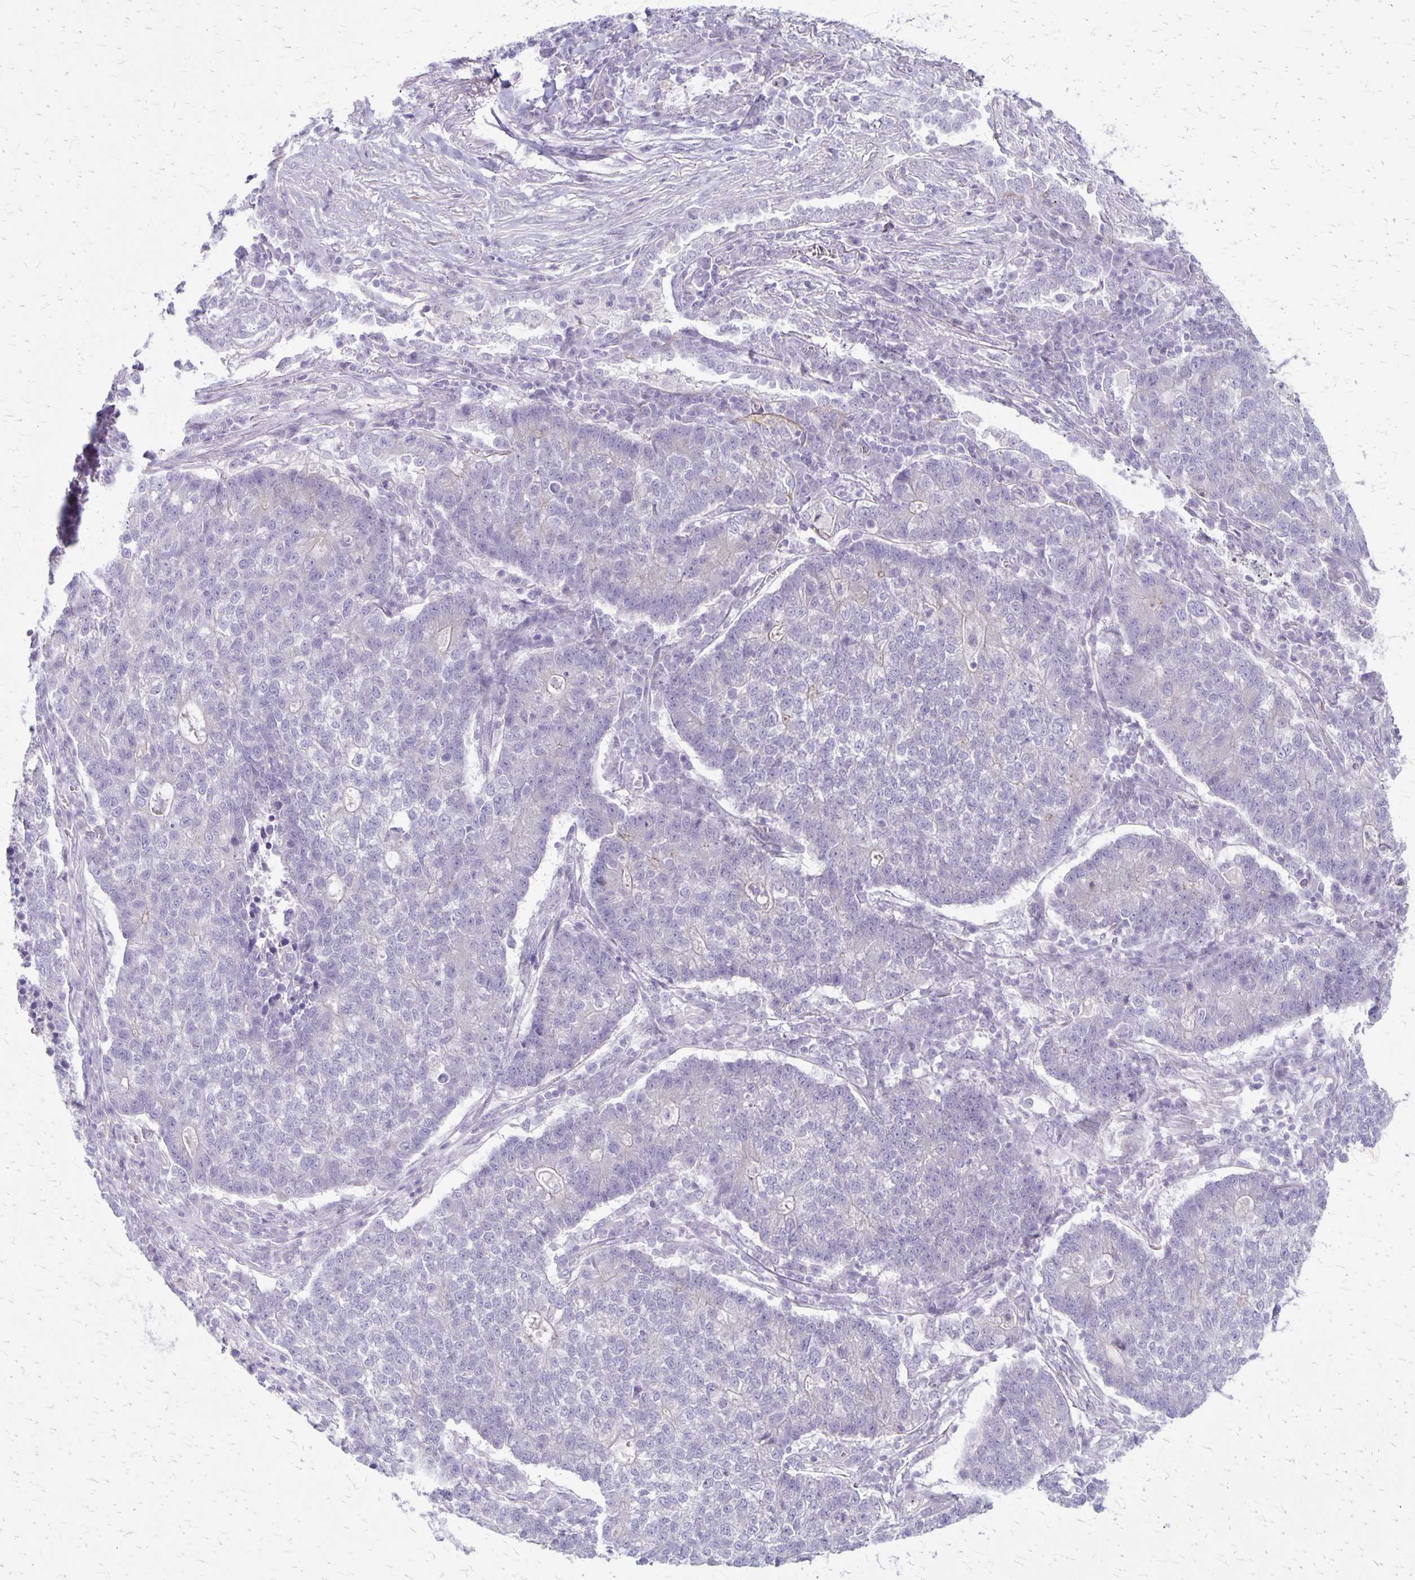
{"staining": {"intensity": "negative", "quantity": "none", "location": "none"}, "tissue": "lung cancer", "cell_type": "Tumor cells", "image_type": "cancer", "snomed": [{"axis": "morphology", "description": "Adenocarcinoma, NOS"}, {"axis": "topography", "description": "Lung"}], "caption": "IHC histopathology image of human lung adenocarcinoma stained for a protein (brown), which displays no positivity in tumor cells.", "gene": "HOMER1", "patient": {"sex": "male", "age": 57}}